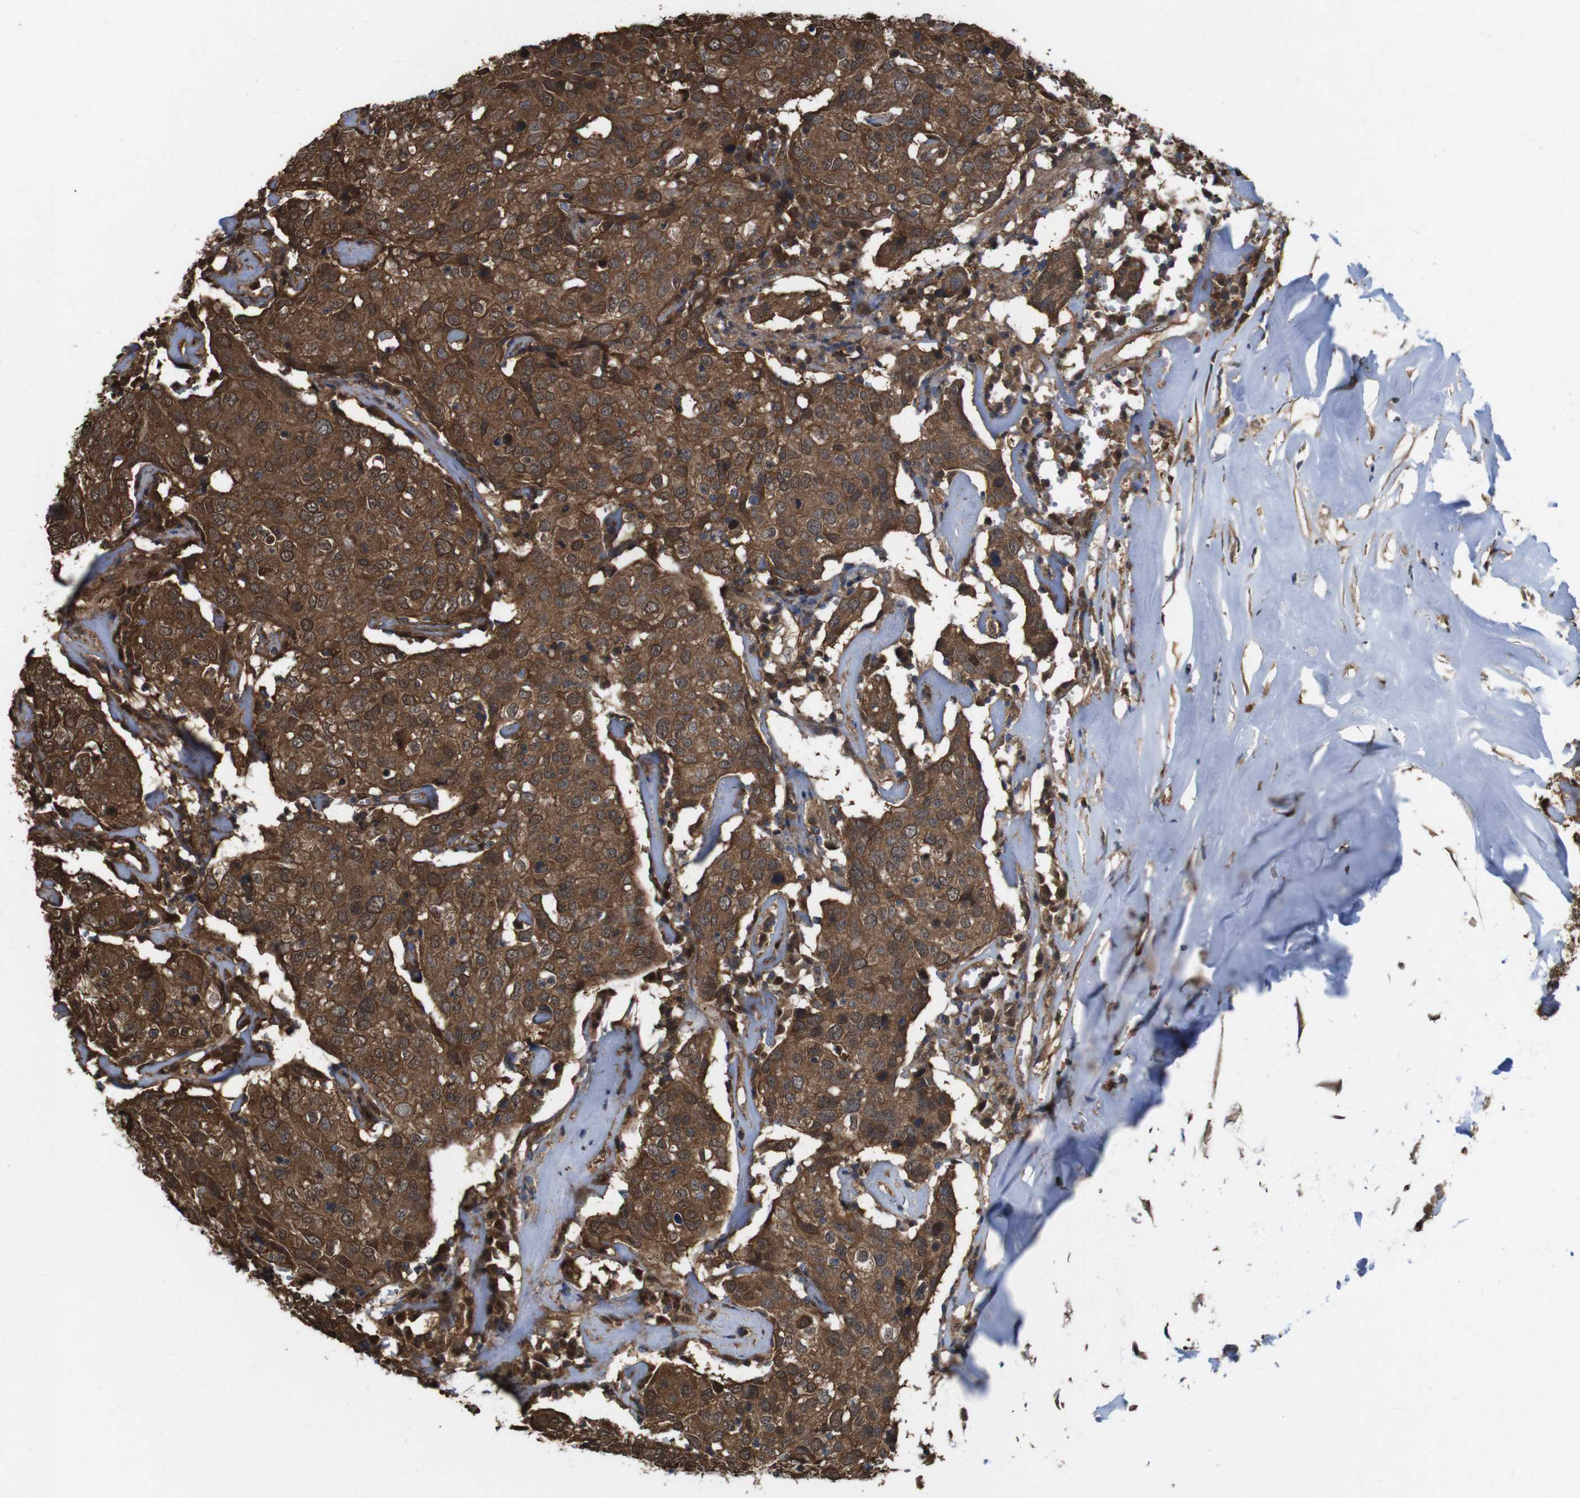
{"staining": {"intensity": "strong", "quantity": ">75%", "location": "cytoplasmic/membranous,nuclear"}, "tissue": "head and neck cancer", "cell_type": "Tumor cells", "image_type": "cancer", "snomed": [{"axis": "morphology", "description": "Adenocarcinoma, NOS"}, {"axis": "topography", "description": "Salivary gland"}, {"axis": "topography", "description": "Head-Neck"}], "caption": "This is a micrograph of IHC staining of head and neck adenocarcinoma, which shows strong staining in the cytoplasmic/membranous and nuclear of tumor cells.", "gene": "YWHAG", "patient": {"sex": "female", "age": 65}}